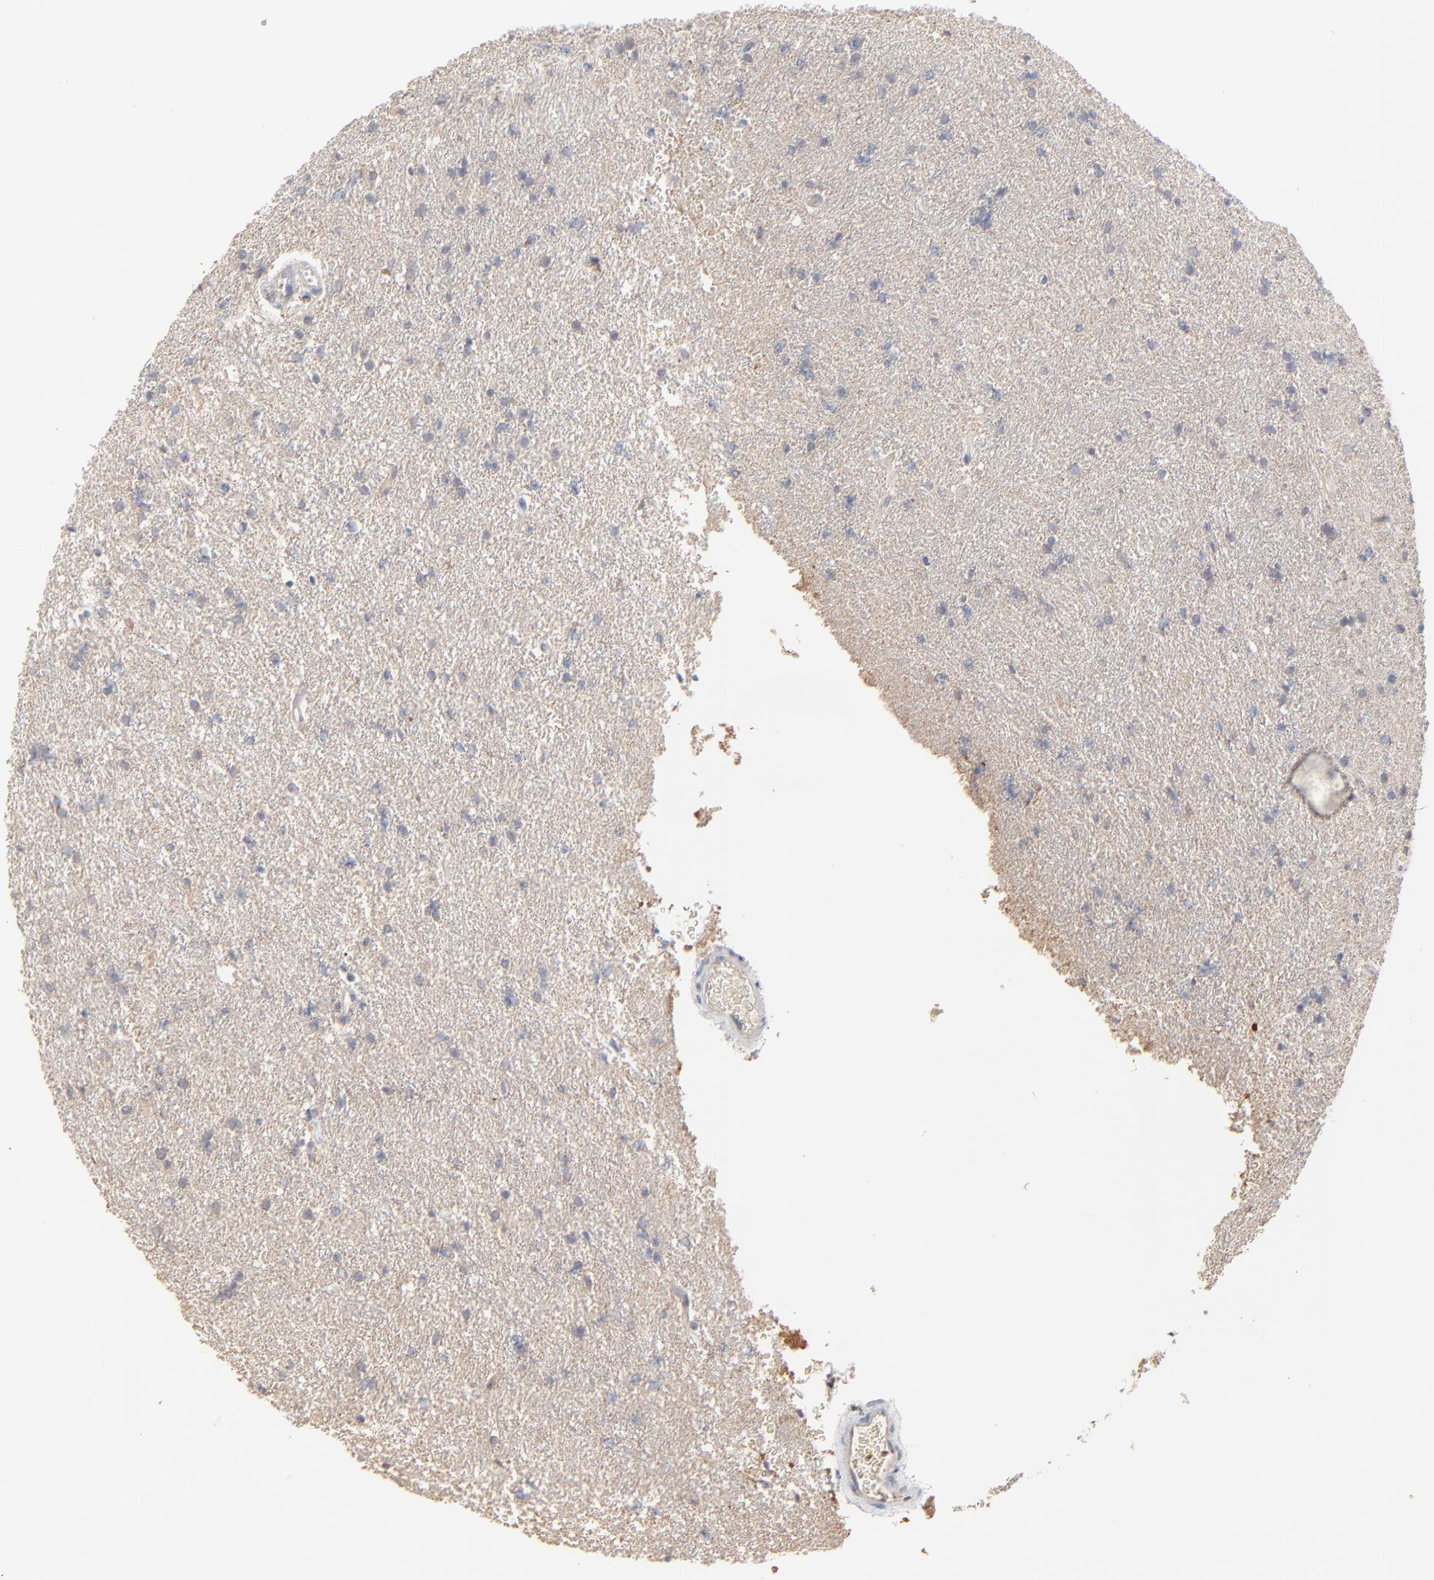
{"staining": {"intensity": "negative", "quantity": "none", "location": "none"}, "tissue": "glioma", "cell_type": "Tumor cells", "image_type": "cancer", "snomed": [{"axis": "morphology", "description": "Glioma, malignant, High grade"}, {"axis": "topography", "description": "Brain"}], "caption": "Immunohistochemistry photomicrograph of human glioma stained for a protein (brown), which reveals no expression in tumor cells.", "gene": "FANCB", "patient": {"sex": "female", "age": 50}}